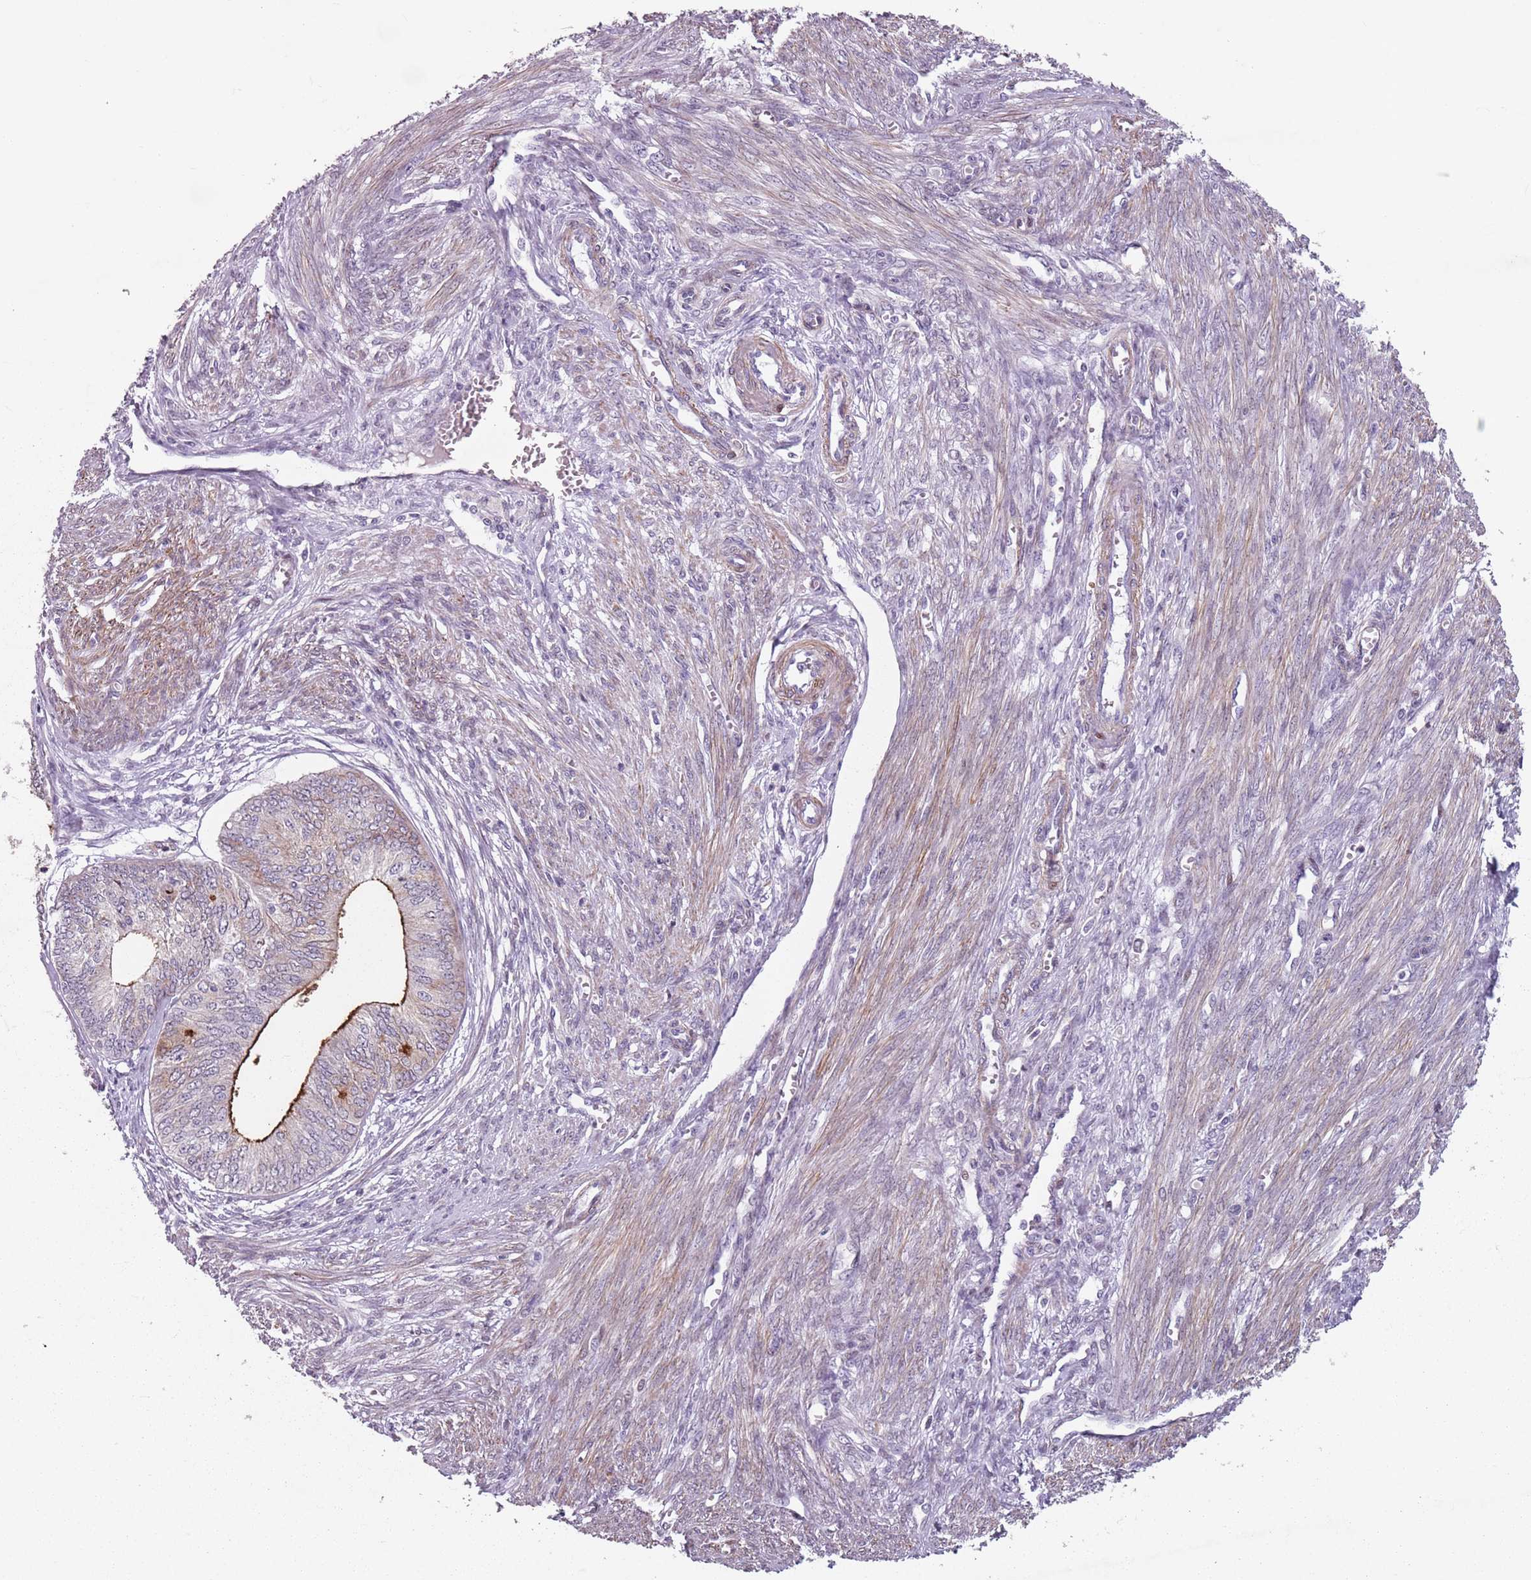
{"staining": {"intensity": "strong", "quantity": "<25%", "location": "cytoplasmic/membranous"}, "tissue": "endometrial cancer", "cell_type": "Tumor cells", "image_type": "cancer", "snomed": [{"axis": "morphology", "description": "Adenocarcinoma, NOS"}, {"axis": "topography", "description": "Endometrium"}], "caption": "Brown immunohistochemical staining in human endometrial cancer exhibits strong cytoplasmic/membranous staining in about <25% of tumor cells.", "gene": "TMC4", "patient": {"sex": "female", "age": 68}}